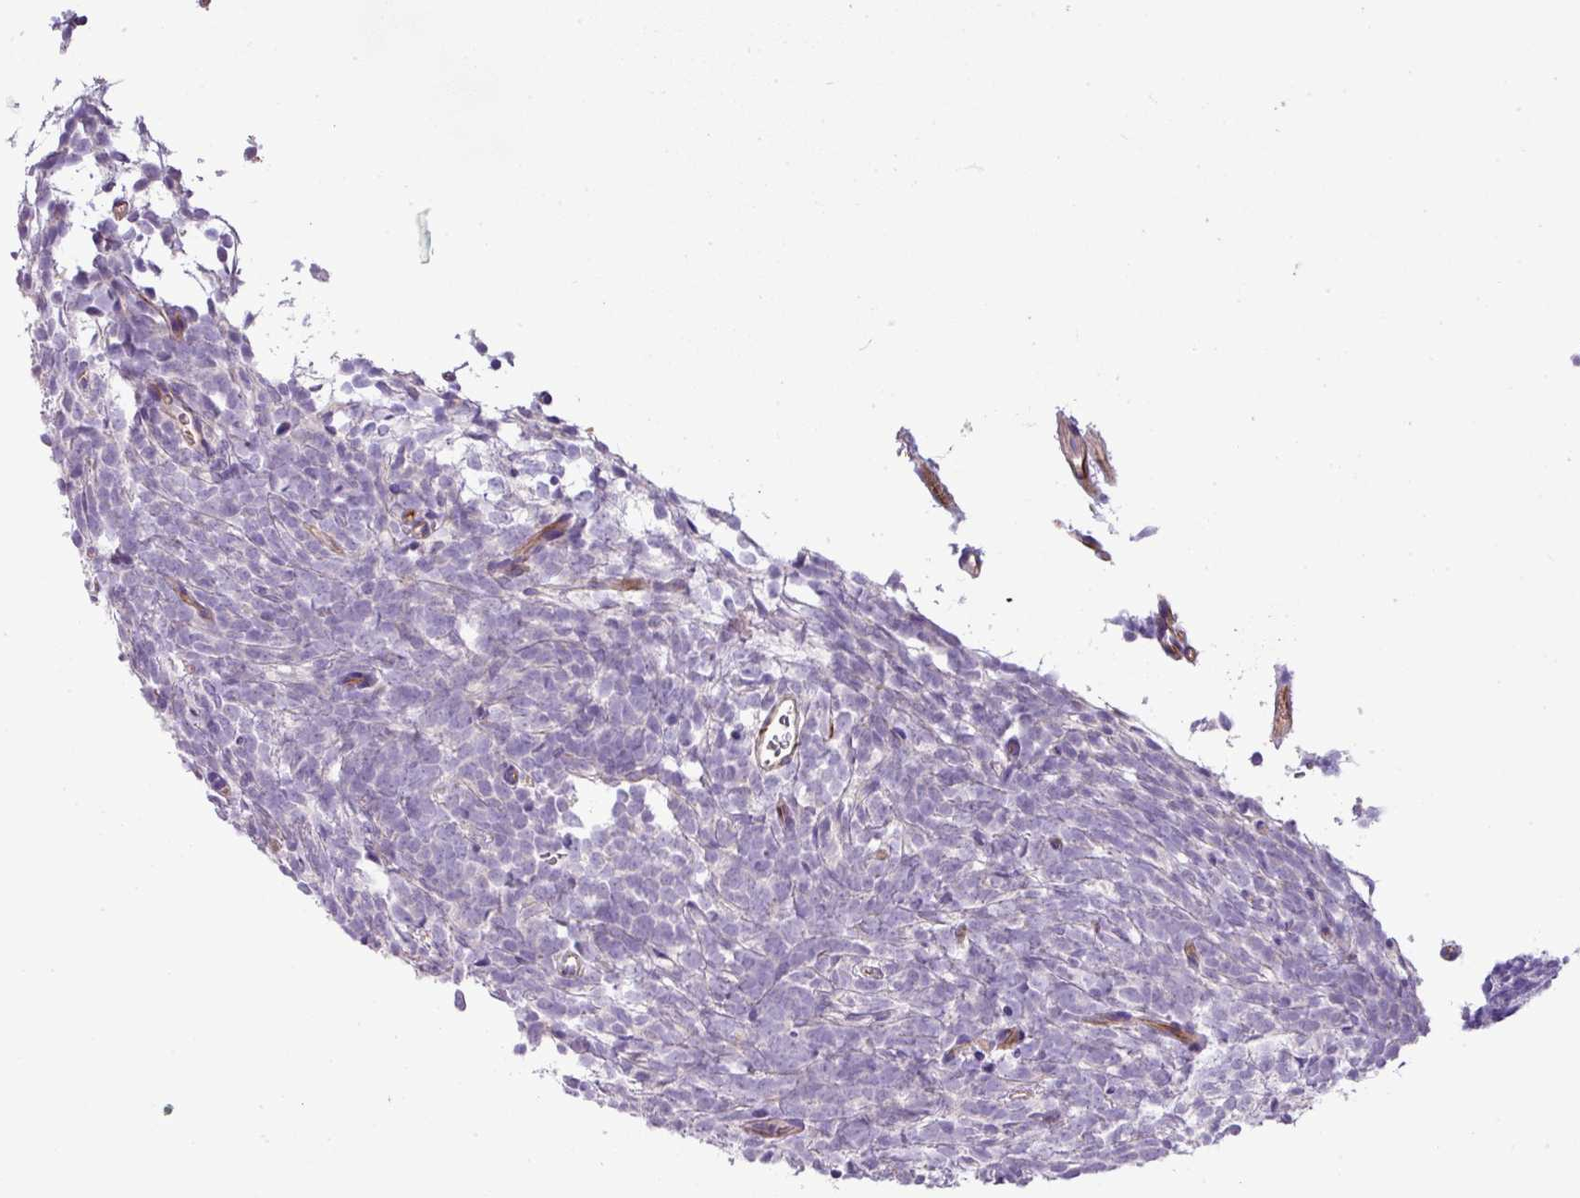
{"staining": {"intensity": "negative", "quantity": "none", "location": "none"}, "tissue": "glioma", "cell_type": "Tumor cells", "image_type": "cancer", "snomed": [{"axis": "morphology", "description": "Glioma, malignant, Low grade"}, {"axis": "topography", "description": "Brain"}], "caption": "Immunohistochemistry (IHC) of glioma exhibits no expression in tumor cells. Nuclei are stained in blue.", "gene": "ENSG00000273748", "patient": {"sex": "female", "age": 1}}